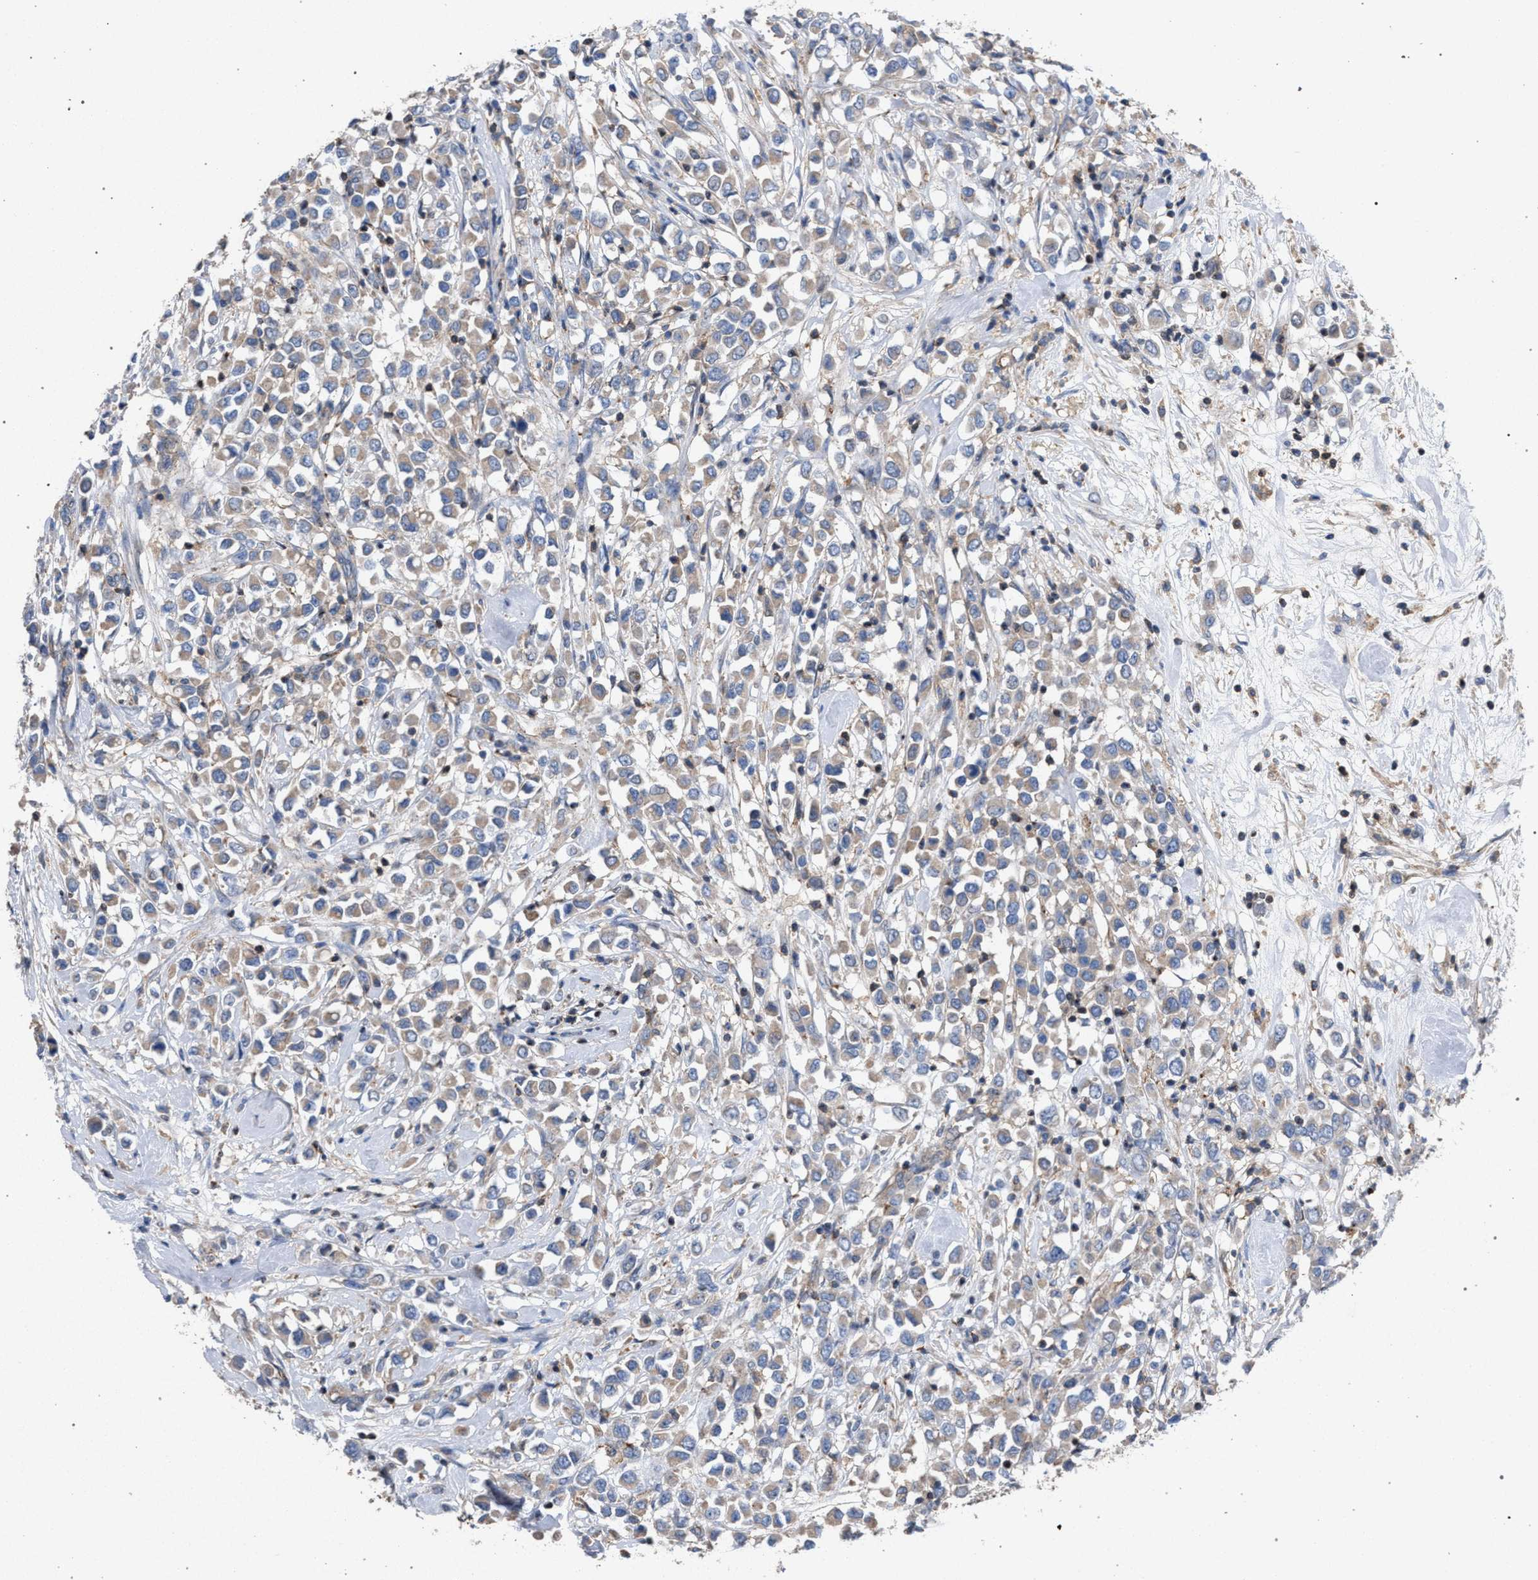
{"staining": {"intensity": "weak", "quantity": "<25%", "location": "cytoplasmic/membranous"}, "tissue": "breast cancer", "cell_type": "Tumor cells", "image_type": "cancer", "snomed": [{"axis": "morphology", "description": "Duct carcinoma"}, {"axis": "topography", "description": "Breast"}], "caption": "Breast cancer stained for a protein using immunohistochemistry shows no positivity tumor cells.", "gene": "VPS13A", "patient": {"sex": "female", "age": 61}}